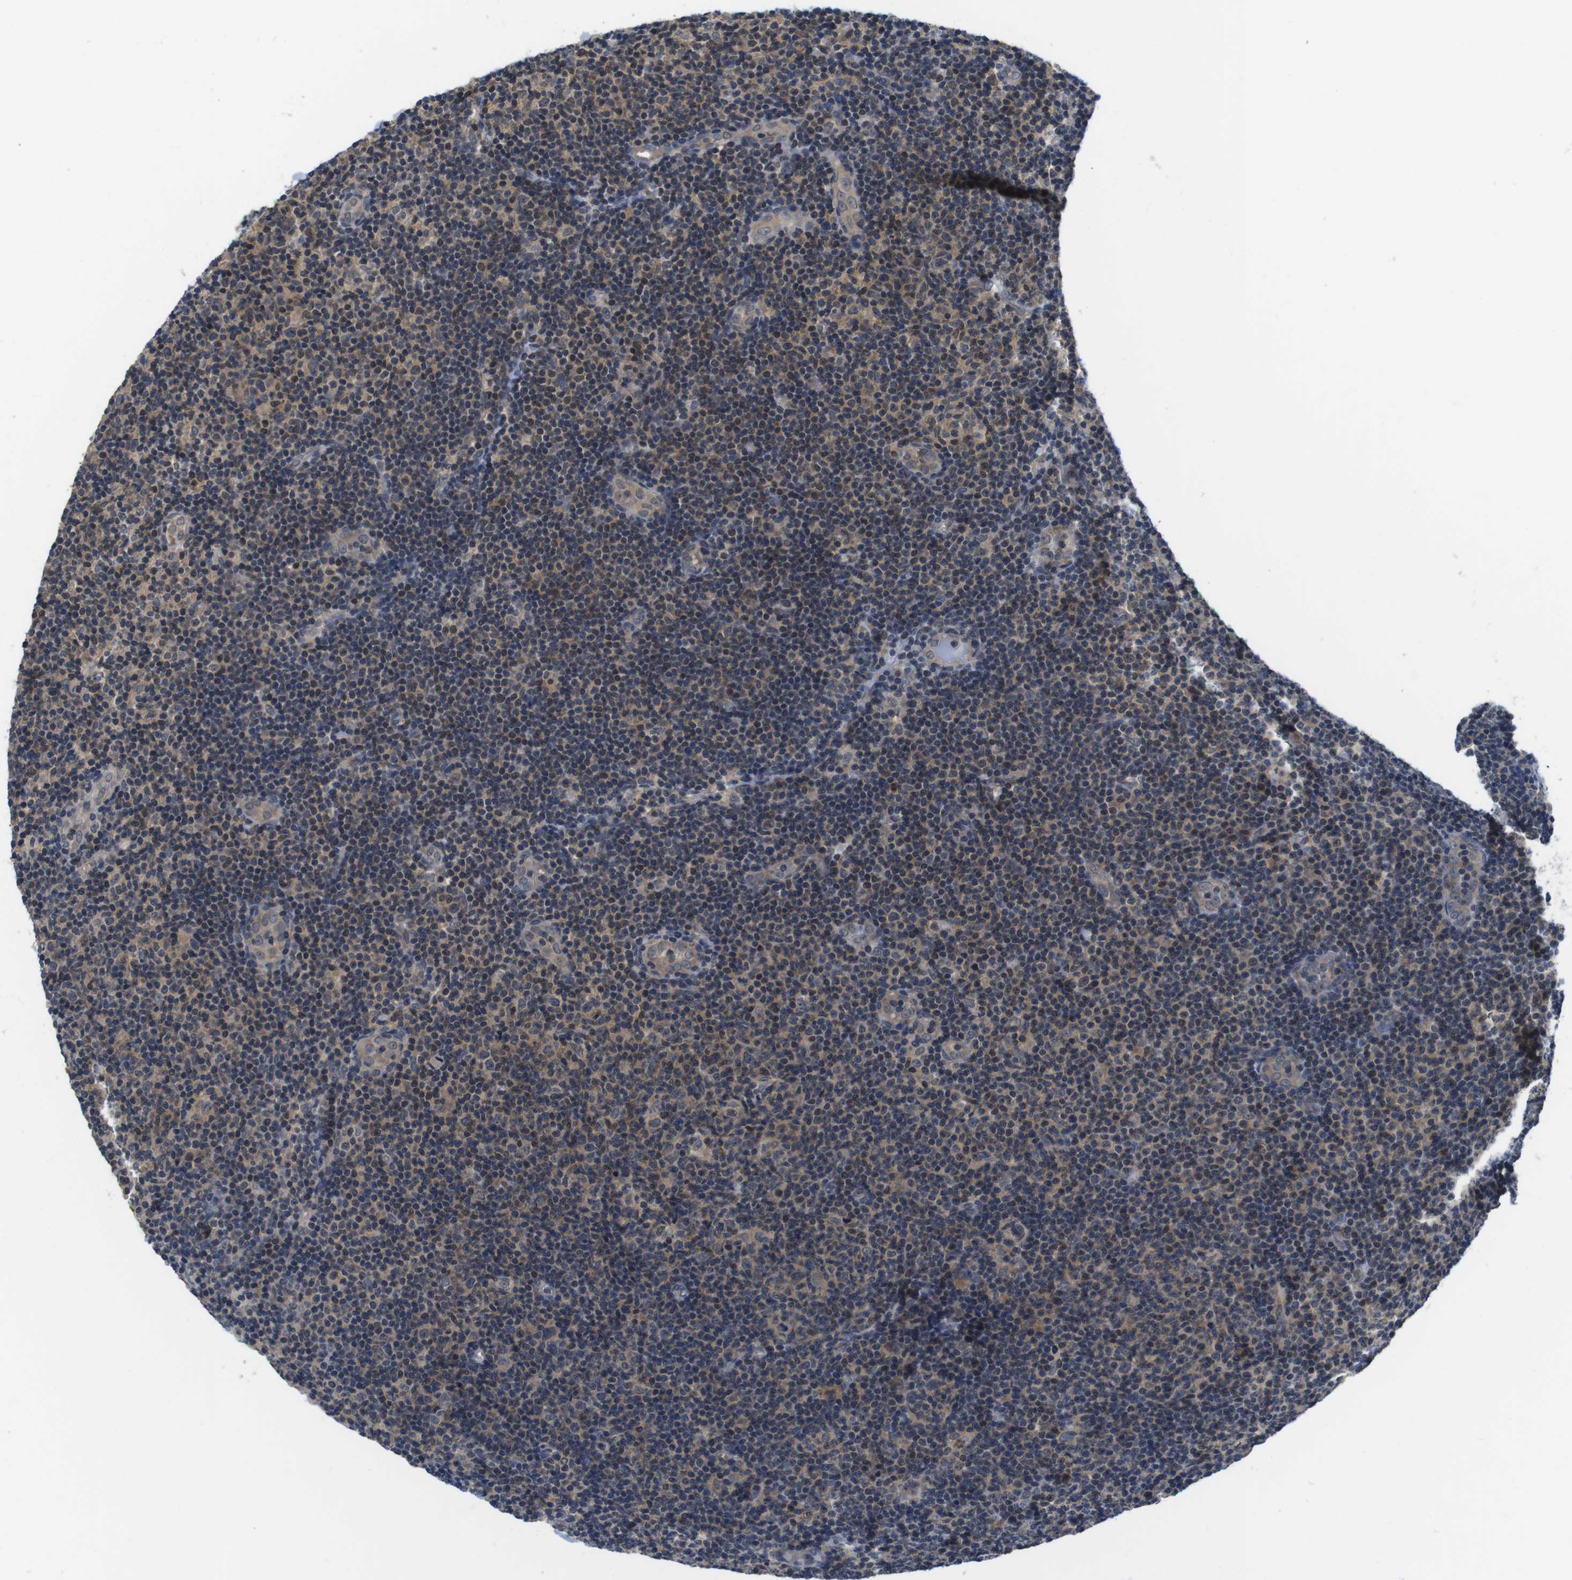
{"staining": {"intensity": "weak", "quantity": ">75%", "location": "cytoplasmic/membranous"}, "tissue": "lymphoma", "cell_type": "Tumor cells", "image_type": "cancer", "snomed": [{"axis": "morphology", "description": "Malignant lymphoma, non-Hodgkin's type, Low grade"}, {"axis": "topography", "description": "Lymph node"}], "caption": "Immunohistochemistry photomicrograph of human malignant lymphoma, non-Hodgkin's type (low-grade) stained for a protein (brown), which exhibits low levels of weak cytoplasmic/membranous expression in approximately >75% of tumor cells.", "gene": "FADD", "patient": {"sex": "male", "age": 83}}